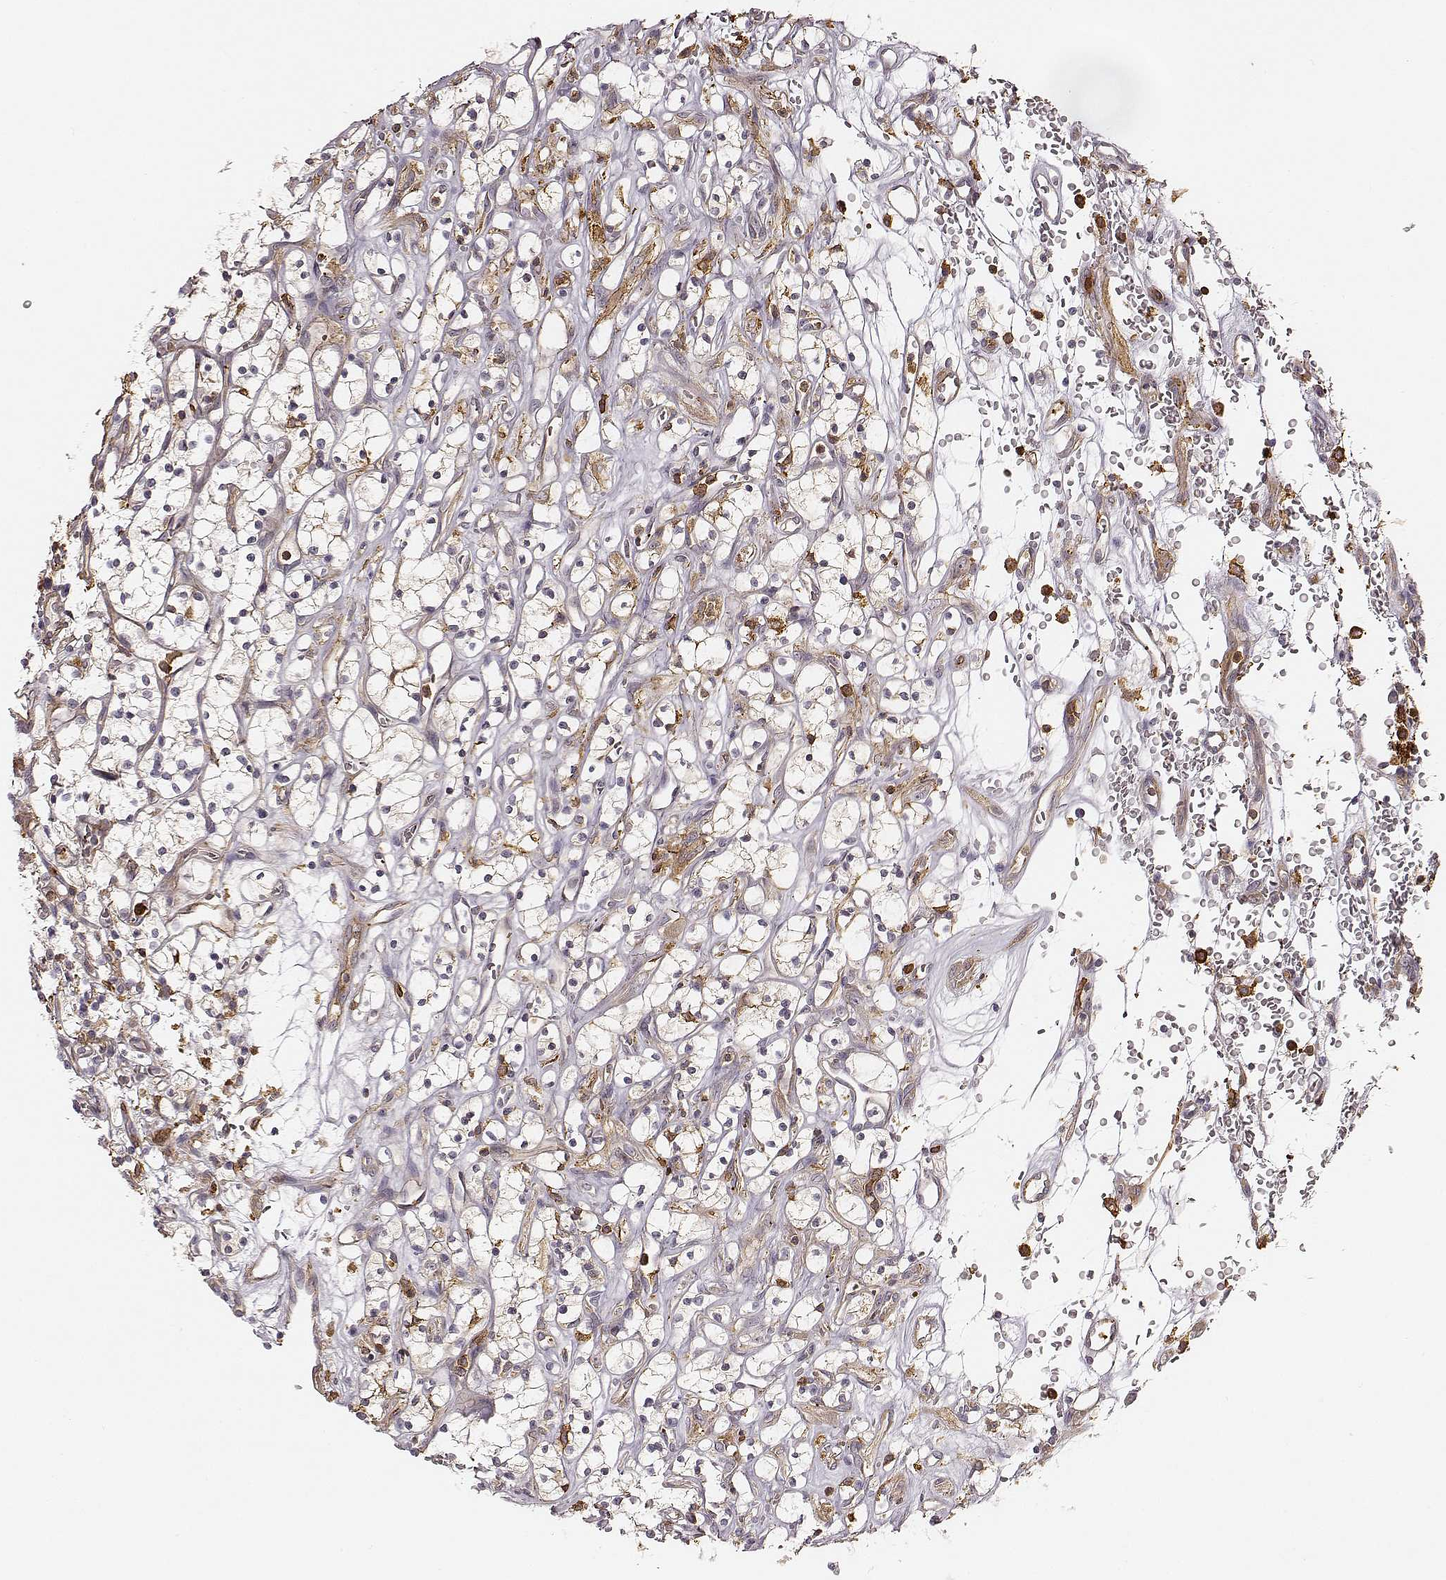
{"staining": {"intensity": "negative", "quantity": "none", "location": "none"}, "tissue": "renal cancer", "cell_type": "Tumor cells", "image_type": "cancer", "snomed": [{"axis": "morphology", "description": "Adenocarcinoma, NOS"}, {"axis": "topography", "description": "Kidney"}], "caption": "Renal cancer was stained to show a protein in brown. There is no significant positivity in tumor cells. (Stains: DAB IHC with hematoxylin counter stain, Microscopy: brightfield microscopy at high magnification).", "gene": "ZYX", "patient": {"sex": "female", "age": 64}}